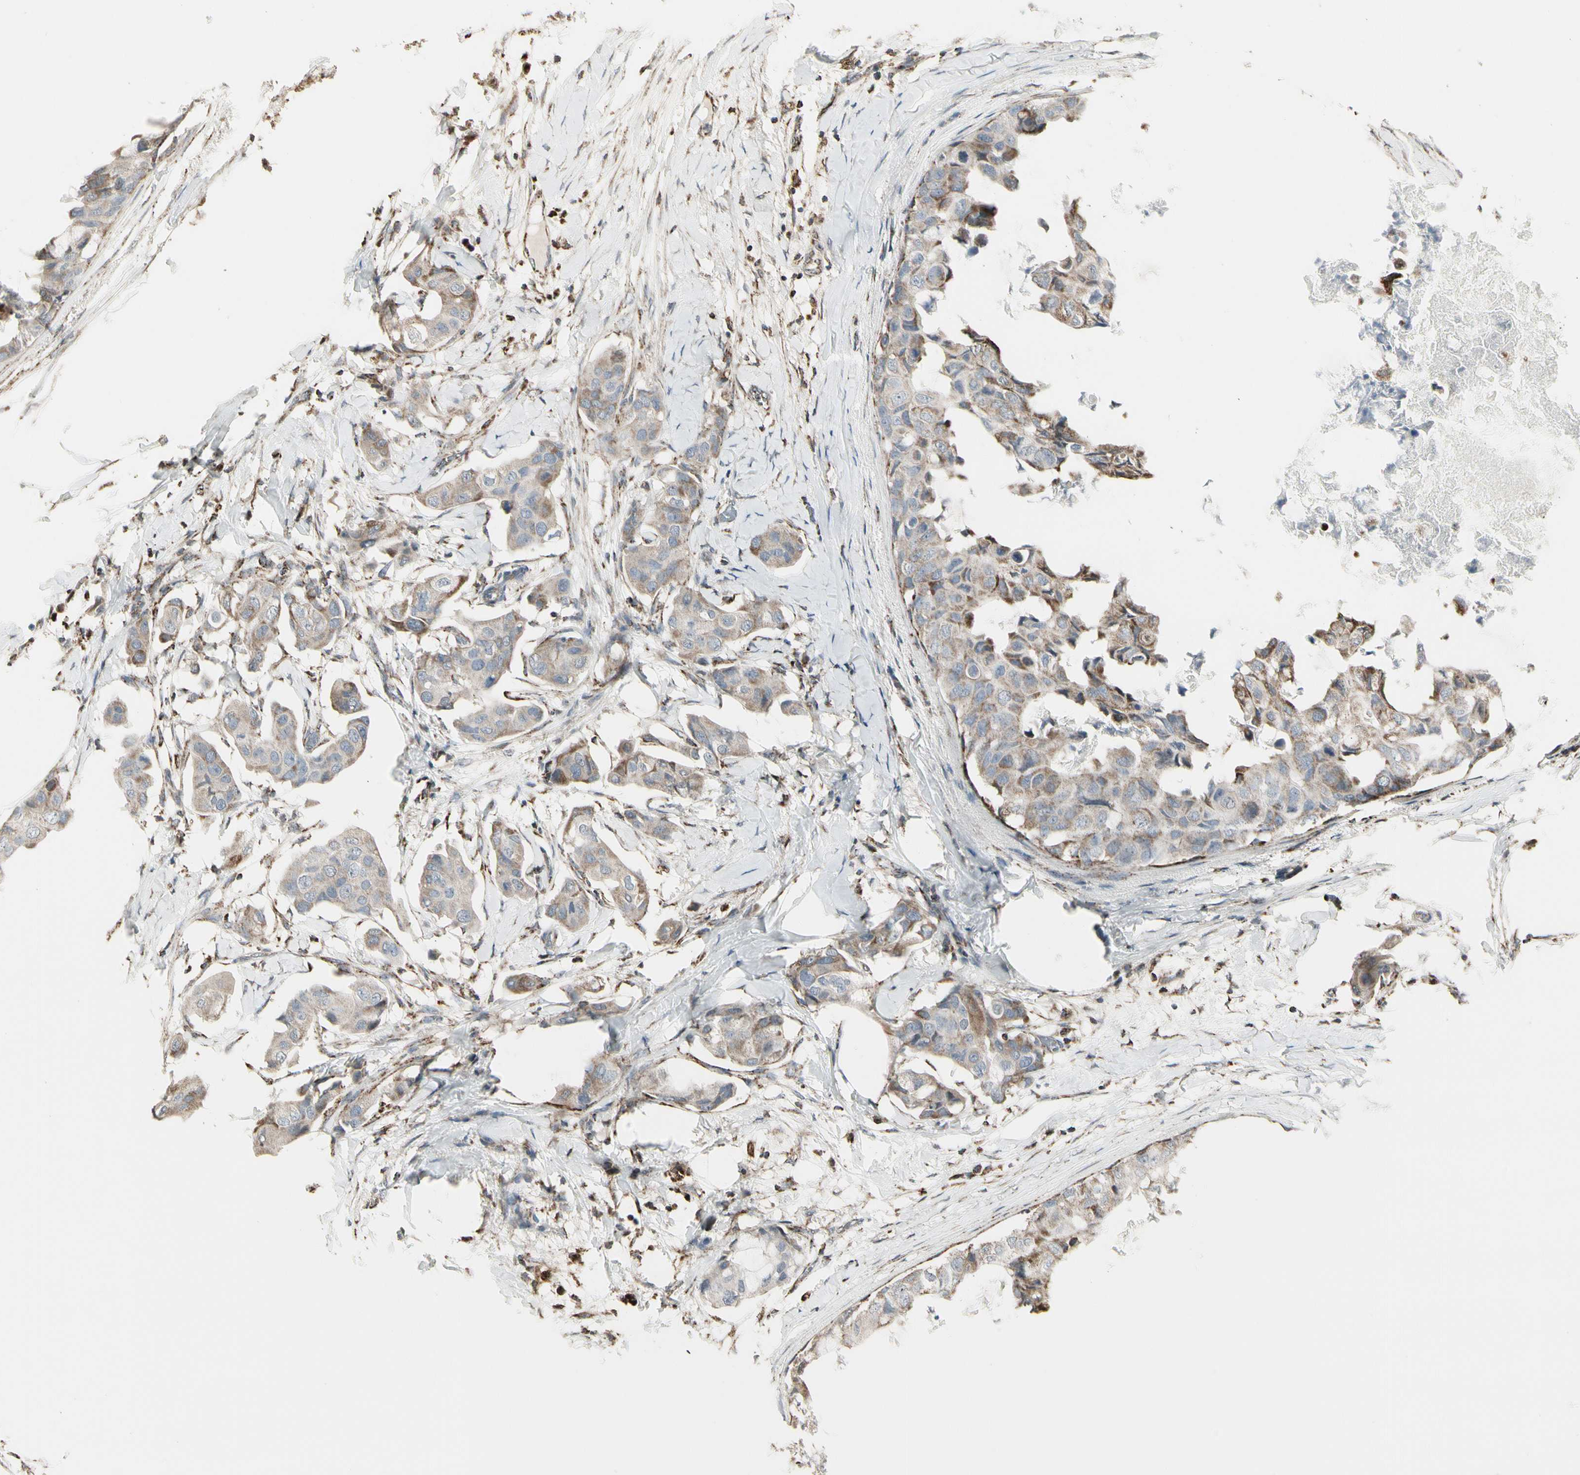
{"staining": {"intensity": "moderate", "quantity": ">75%", "location": "cytoplasmic/membranous"}, "tissue": "breast cancer", "cell_type": "Tumor cells", "image_type": "cancer", "snomed": [{"axis": "morphology", "description": "Duct carcinoma"}, {"axis": "topography", "description": "Breast"}], "caption": "Intraductal carcinoma (breast) stained with a protein marker exhibits moderate staining in tumor cells.", "gene": "TMEM176A", "patient": {"sex": "female", "age": 40}}